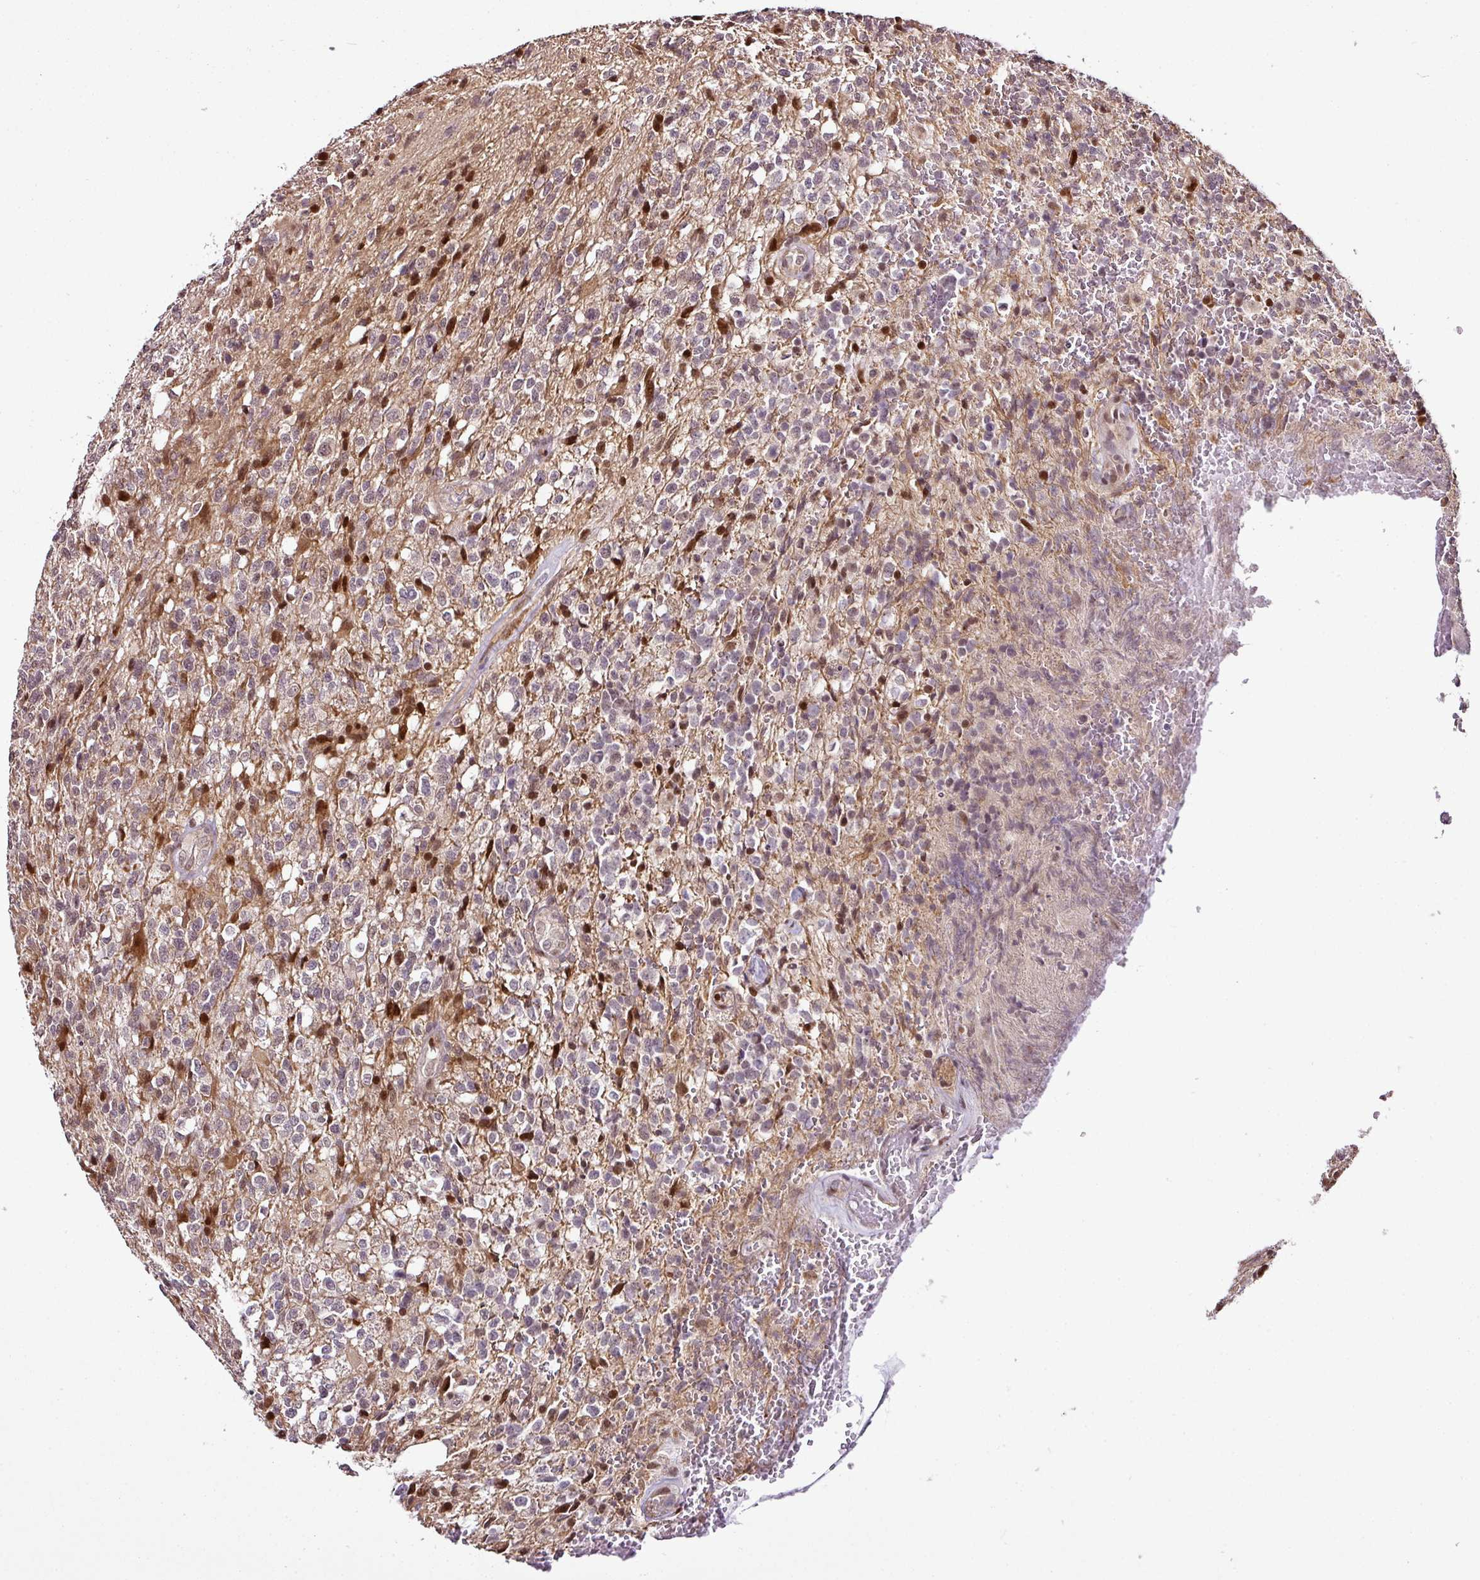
{"staining": {"intensity": "moderate", "quantity": "<25%", "location": "nuclear"}, "tissue": "glioma", "cell_type": "Tumor cells", "image_type": "cancer", "snomed": [{"axis": "morphology", "description": "Glioma, malignant, High grade"}, {"axis": "topography", "description": "Brain"}], "caption": "Protein expression analysis of human malignant high-grade glioma reveals moderate nuclear staining in approximately <25% of tumor cells.", "gene": "COPRS", "patient": {"sex": "male", "age": 56}}